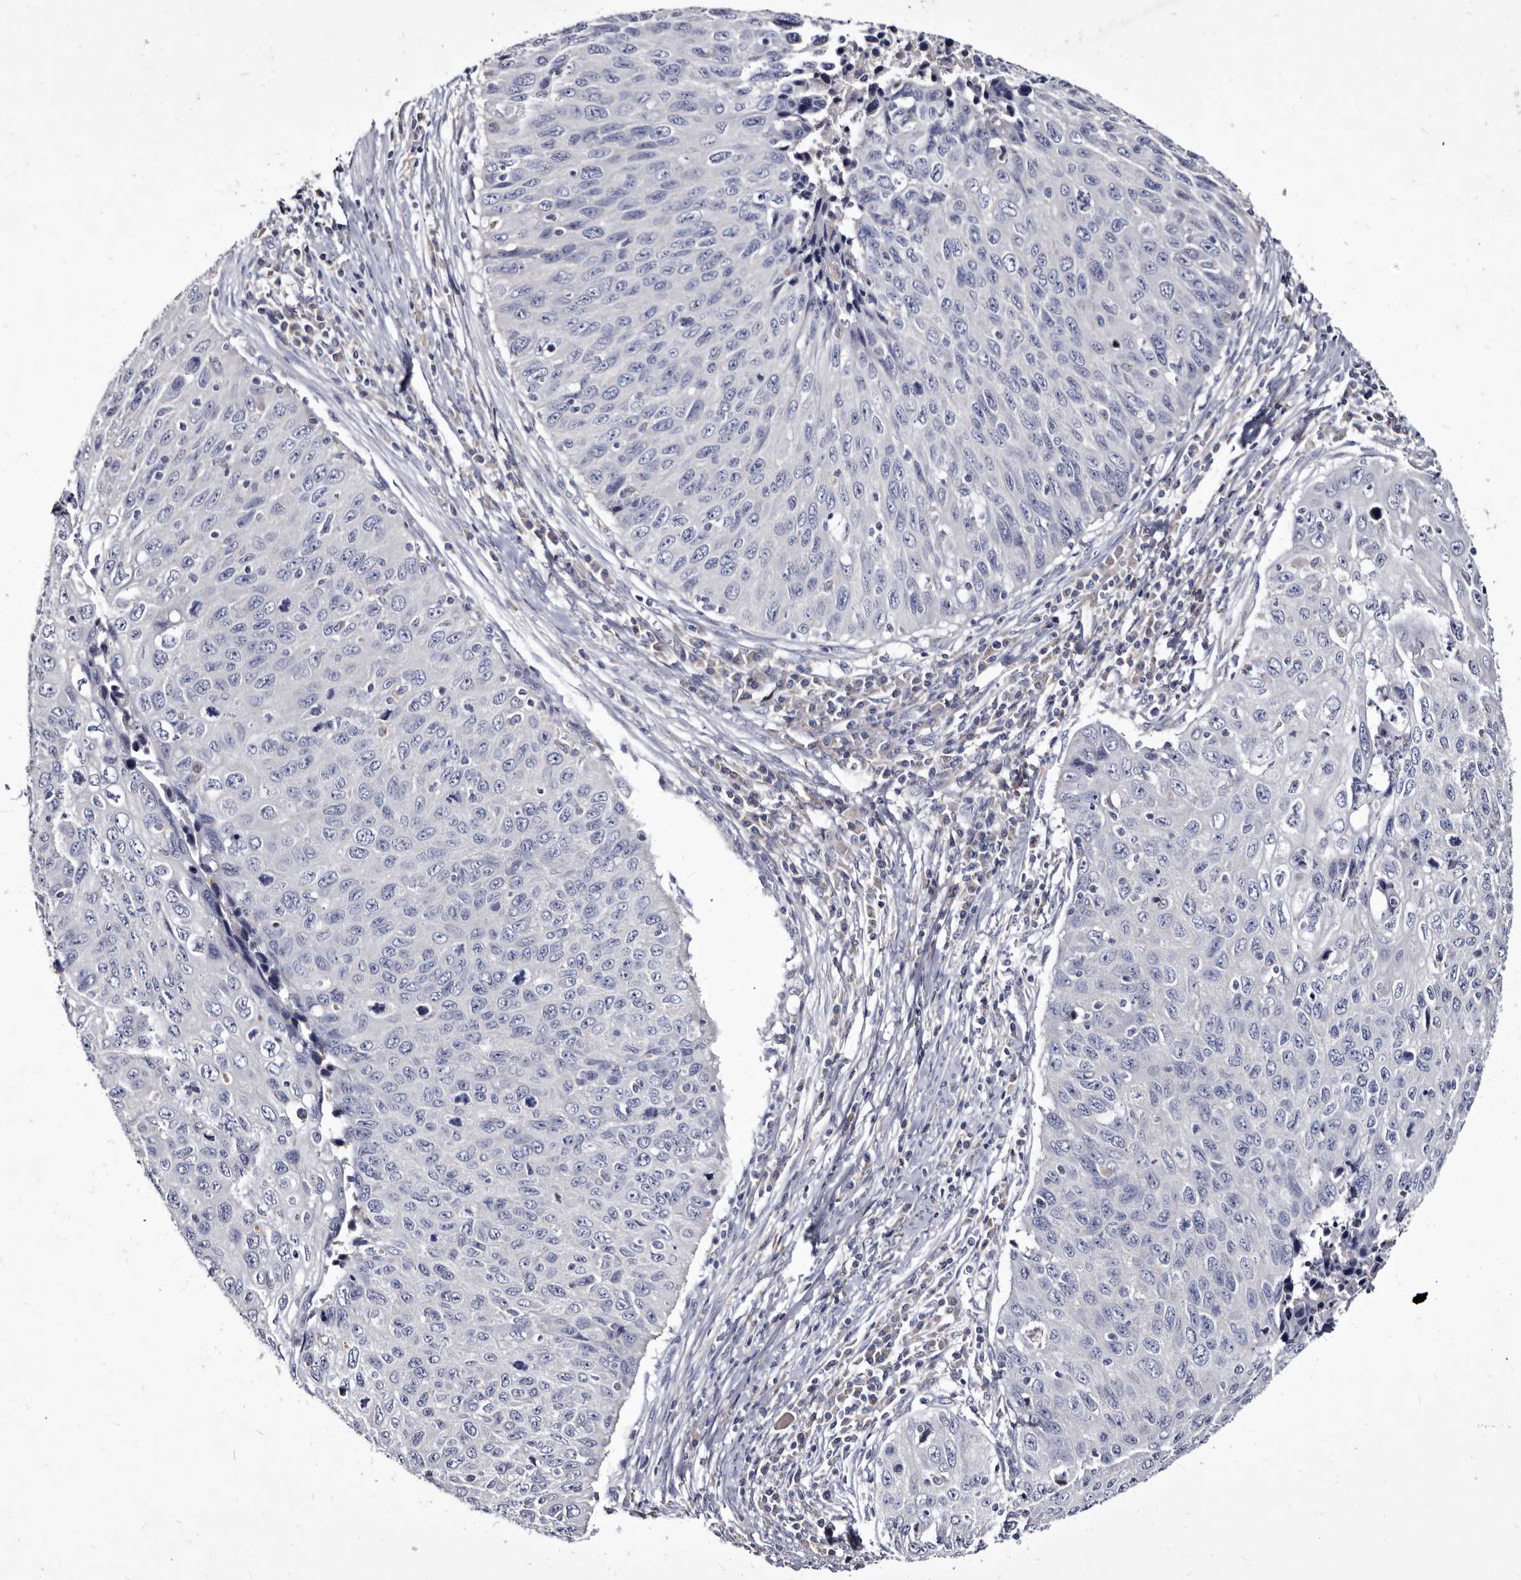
{"staining": {"intensity": "negative", "quantity": "none", "location": "none"}, "tissue": "cervical cancer", "cell_type": "Tumor cells", "image_type": "cancer", "snomed": [{"axis": "morphology", "description": "Squamous cell carcinoma, NOS"}, {"axis": "topography", "description": "Cervix"}], "caption": "Squamous cell carcinoma (cervical) was stained to show a protein in brown. There is no significant positivity in tumor cells.", "gene": "SLC39A2", "patient": {"sex": "female", "age": 53}}